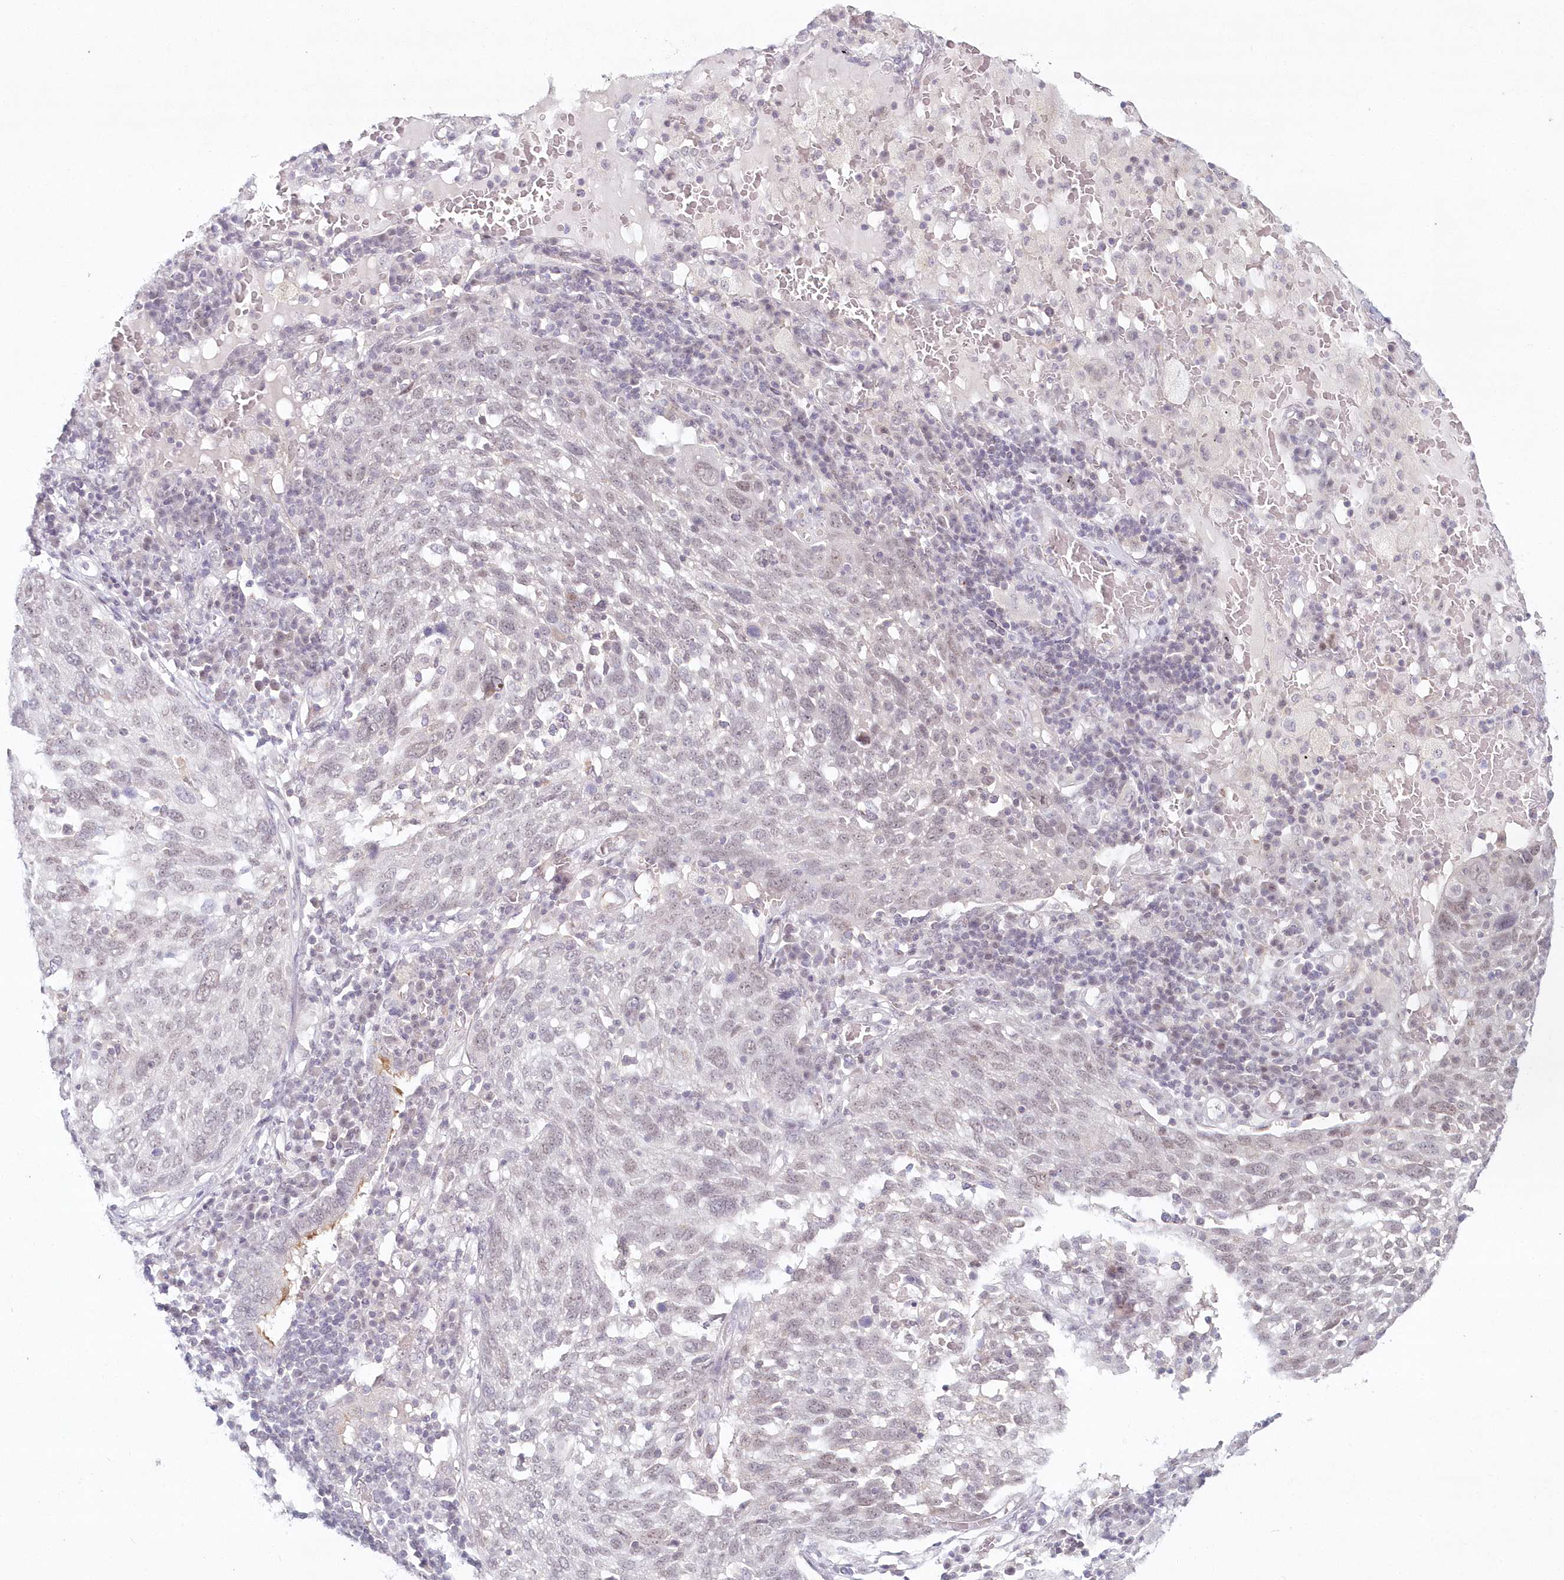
{"staining": {"intensity": "weak", "quantity": "<25%", "location": "nuclear"}, "tissue": "lung cancer", "cell_type": "Tumor cells", "image_type": "cancer", "snomed": [{"axis": "morphology", "description": "Squamous cell carcinoma, NOS"}, {"axis": "topography", "description": "Lung"}], "caption": "Immunohistochemistry (IHC) micrograph of squamous cell carcinoma (lung) stained for a protein (brown), which displays no positivity in tumor cells. (DAB (3,3'-diaminobenzidine) immunohistochemistry (IHC) visualized using brightfield microscopy, high magnification).", "gene": "HYCC2", "patient": {"sex": "male", "age": 65}}